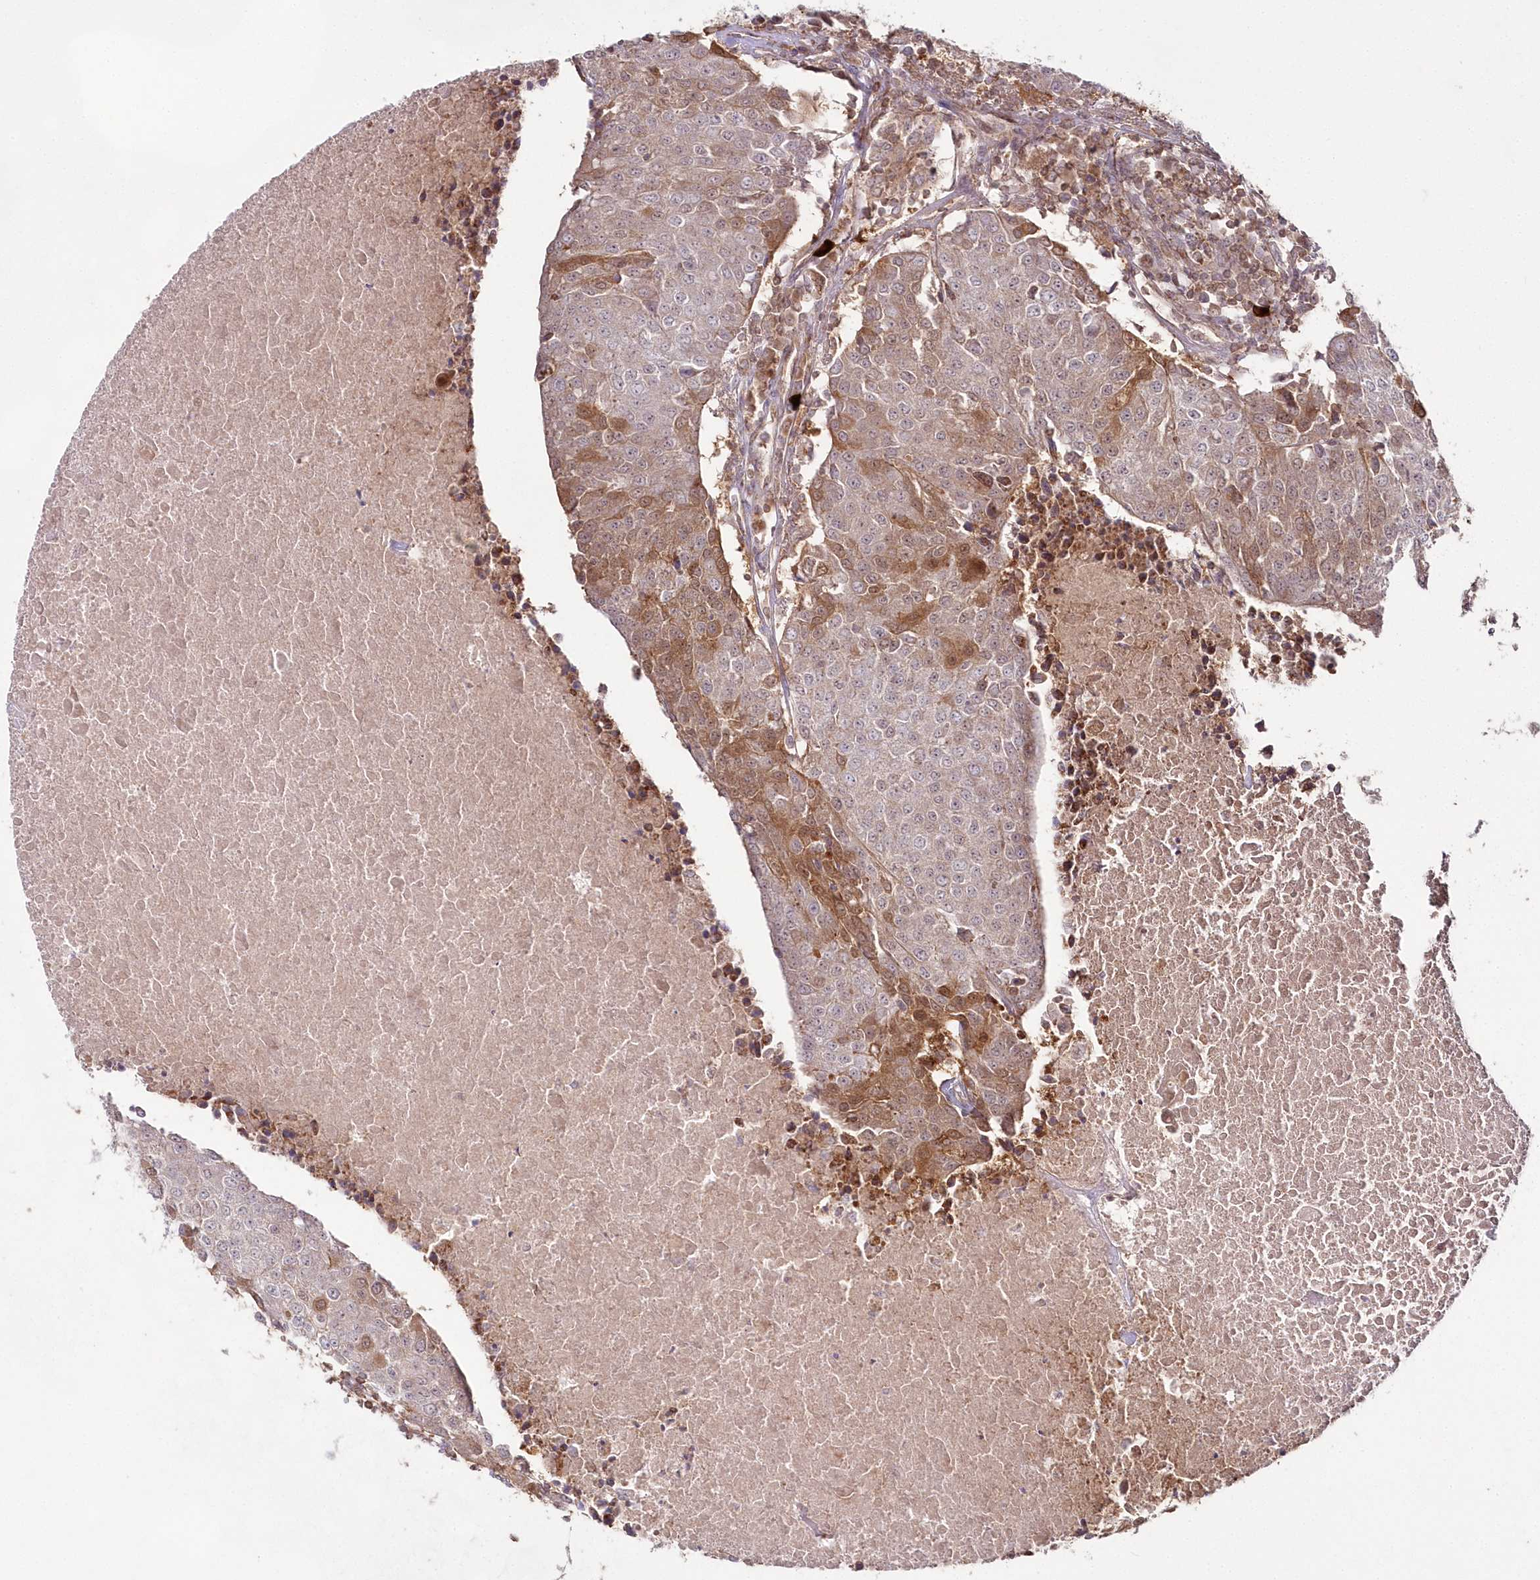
{"staining": {"intensity": "moderate", "quantity": "<25%", "location": "cytoplasmic/membranous,nuclear"}, "tissue": "urothelial cancer", "cell_type": "Tumor cells", "image_type": "cancer", "snomed": [{"axis": "morphology", "description": "Urothelial carcinoma, High grade"}, {"axis": "topography", "description": "Urinary bladder"}], "caption": "An image of human urothelial cancer stained for a protein displays moderate cytoplasmic/membranous and nuclear brown staining in tumor cells. (Brightfield microscopy of DAB IHC at high magnification).", "gene": "IMPA1", "patient": {"sex": "female", "age": 85}}